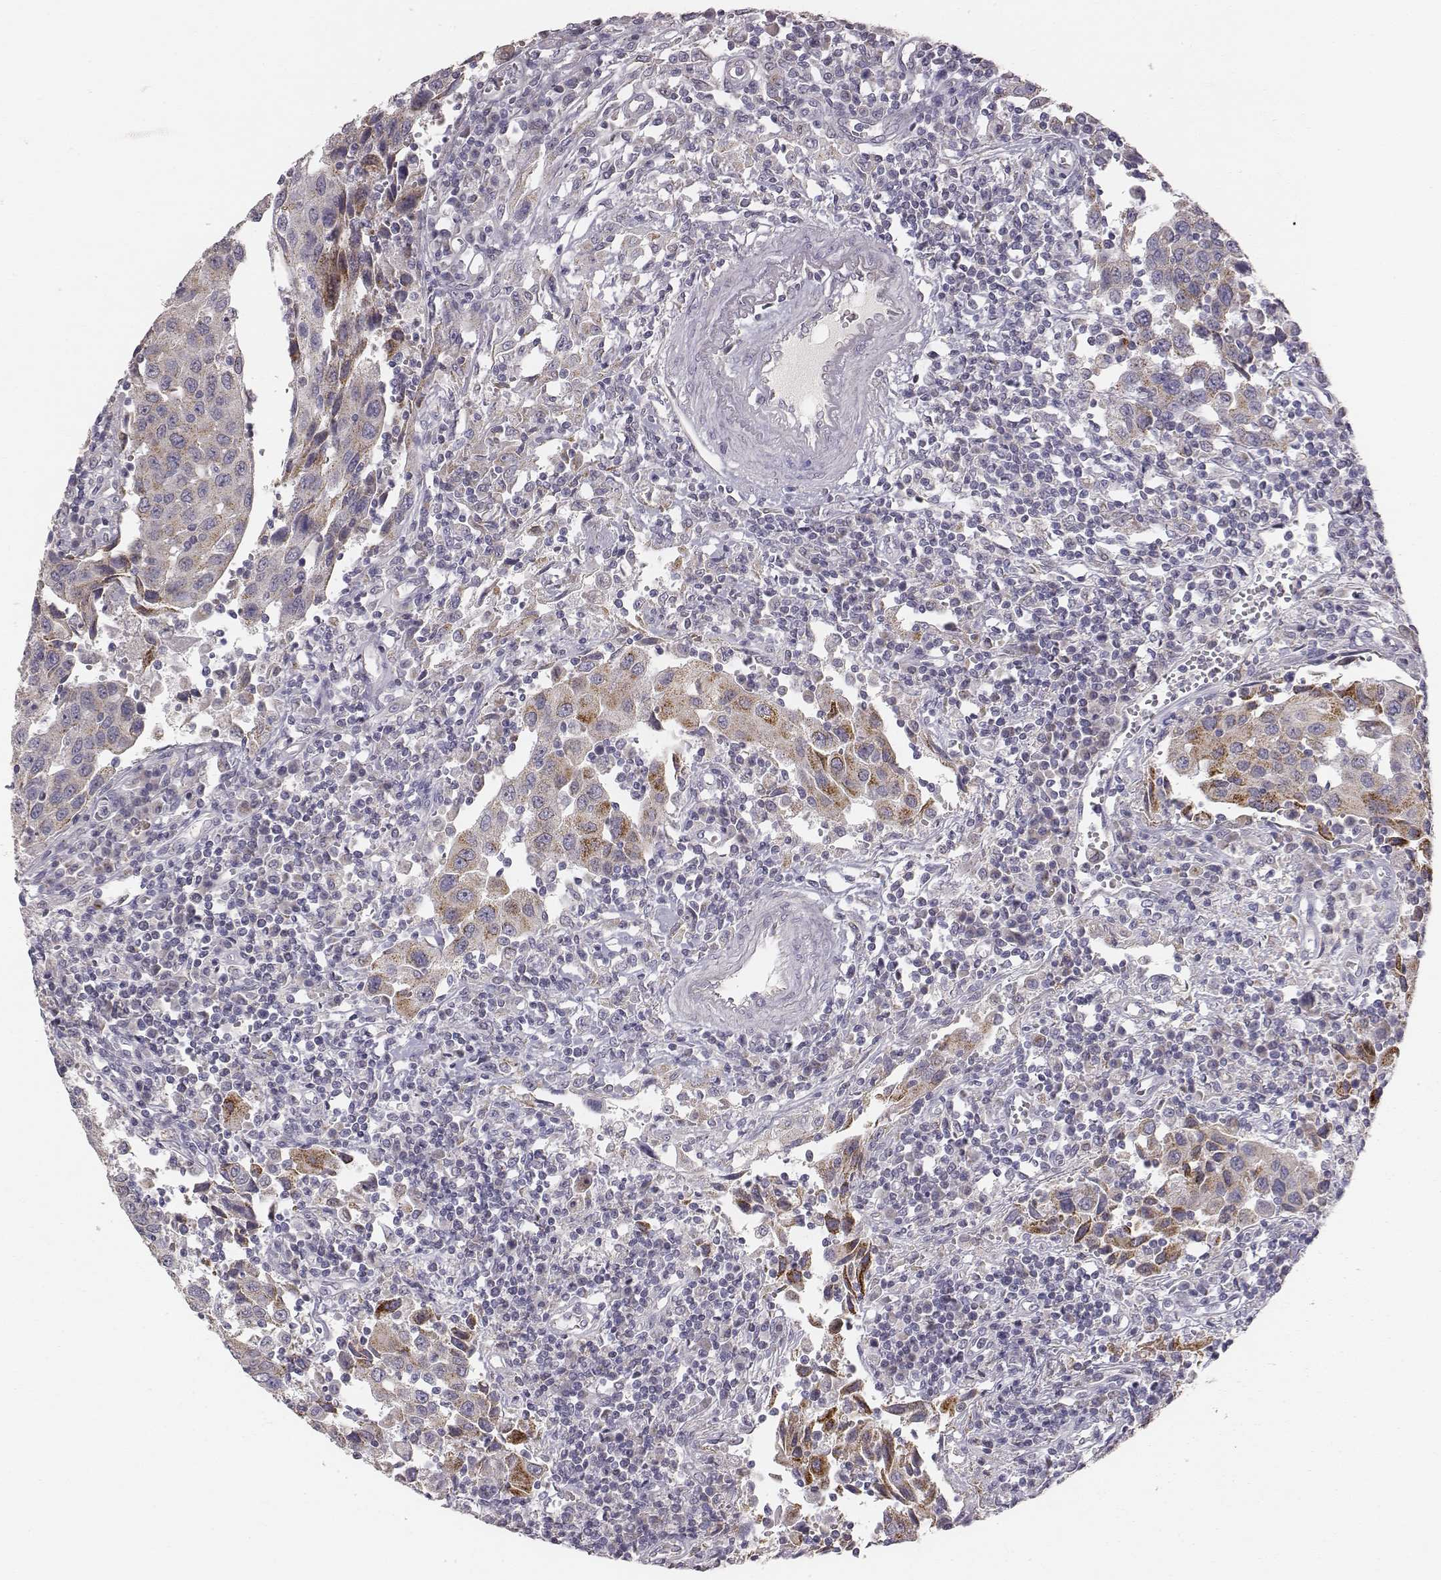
{"staining": {"intensity": "moderate", "quantity": ">75%", "location": "cytoplasmic/membranous"}, "tissue": "urothelial cancer", "cell_type": "Tumor cells", "image_type": "cancer", "snomed": [{"axis": "morphology", "description": "Urothelial carcinoma, High grade"}, {"axis": "topography", "description": "Urinary bladder"}], "caption": "Urothelial carcinoma (high-grade) stained with a protein marker displays moderate staining in tumor cells.", "gene": "ABCD3", "patient": {"sex": "female", "age": 85}}